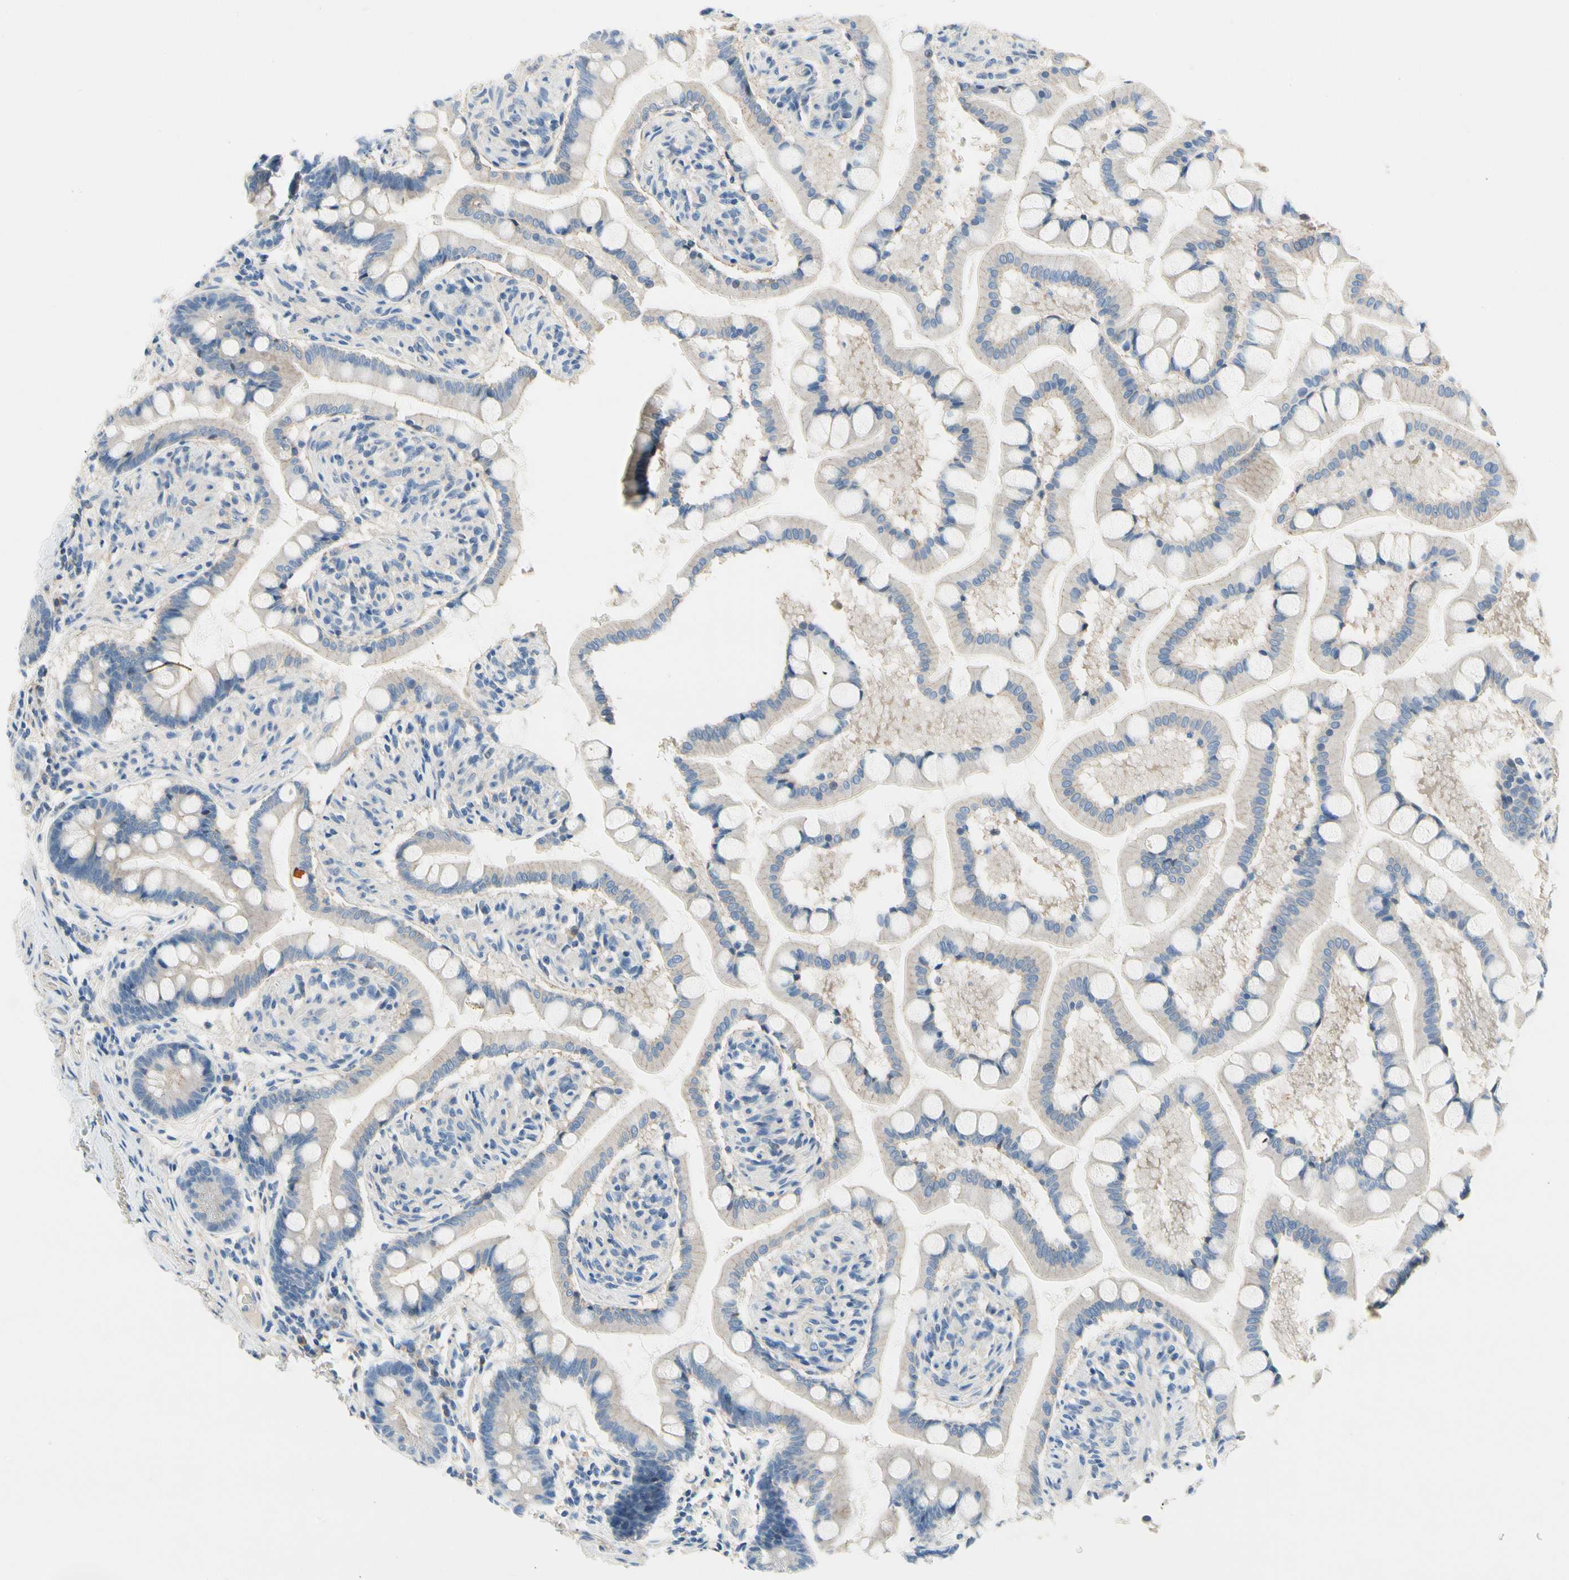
{"staining": {"intensity": "negative", "quantity": "none", "location": "none"}, "tissue": "small intestine", "cell_type": "Glandular cells", "image_type": "normal", "snomed": [{"axis": "morphology", "description": "Normal tissue, NOS"}, {"axis": "topography", "description": "Small intestine"}], "caption": "IHC histopathology image of unremarkable small intestine stained for a protein (brown), which exhibits no expression in glandular cells.", "gene": "CA14", "patient": {"sex": "male", "age": 41}}